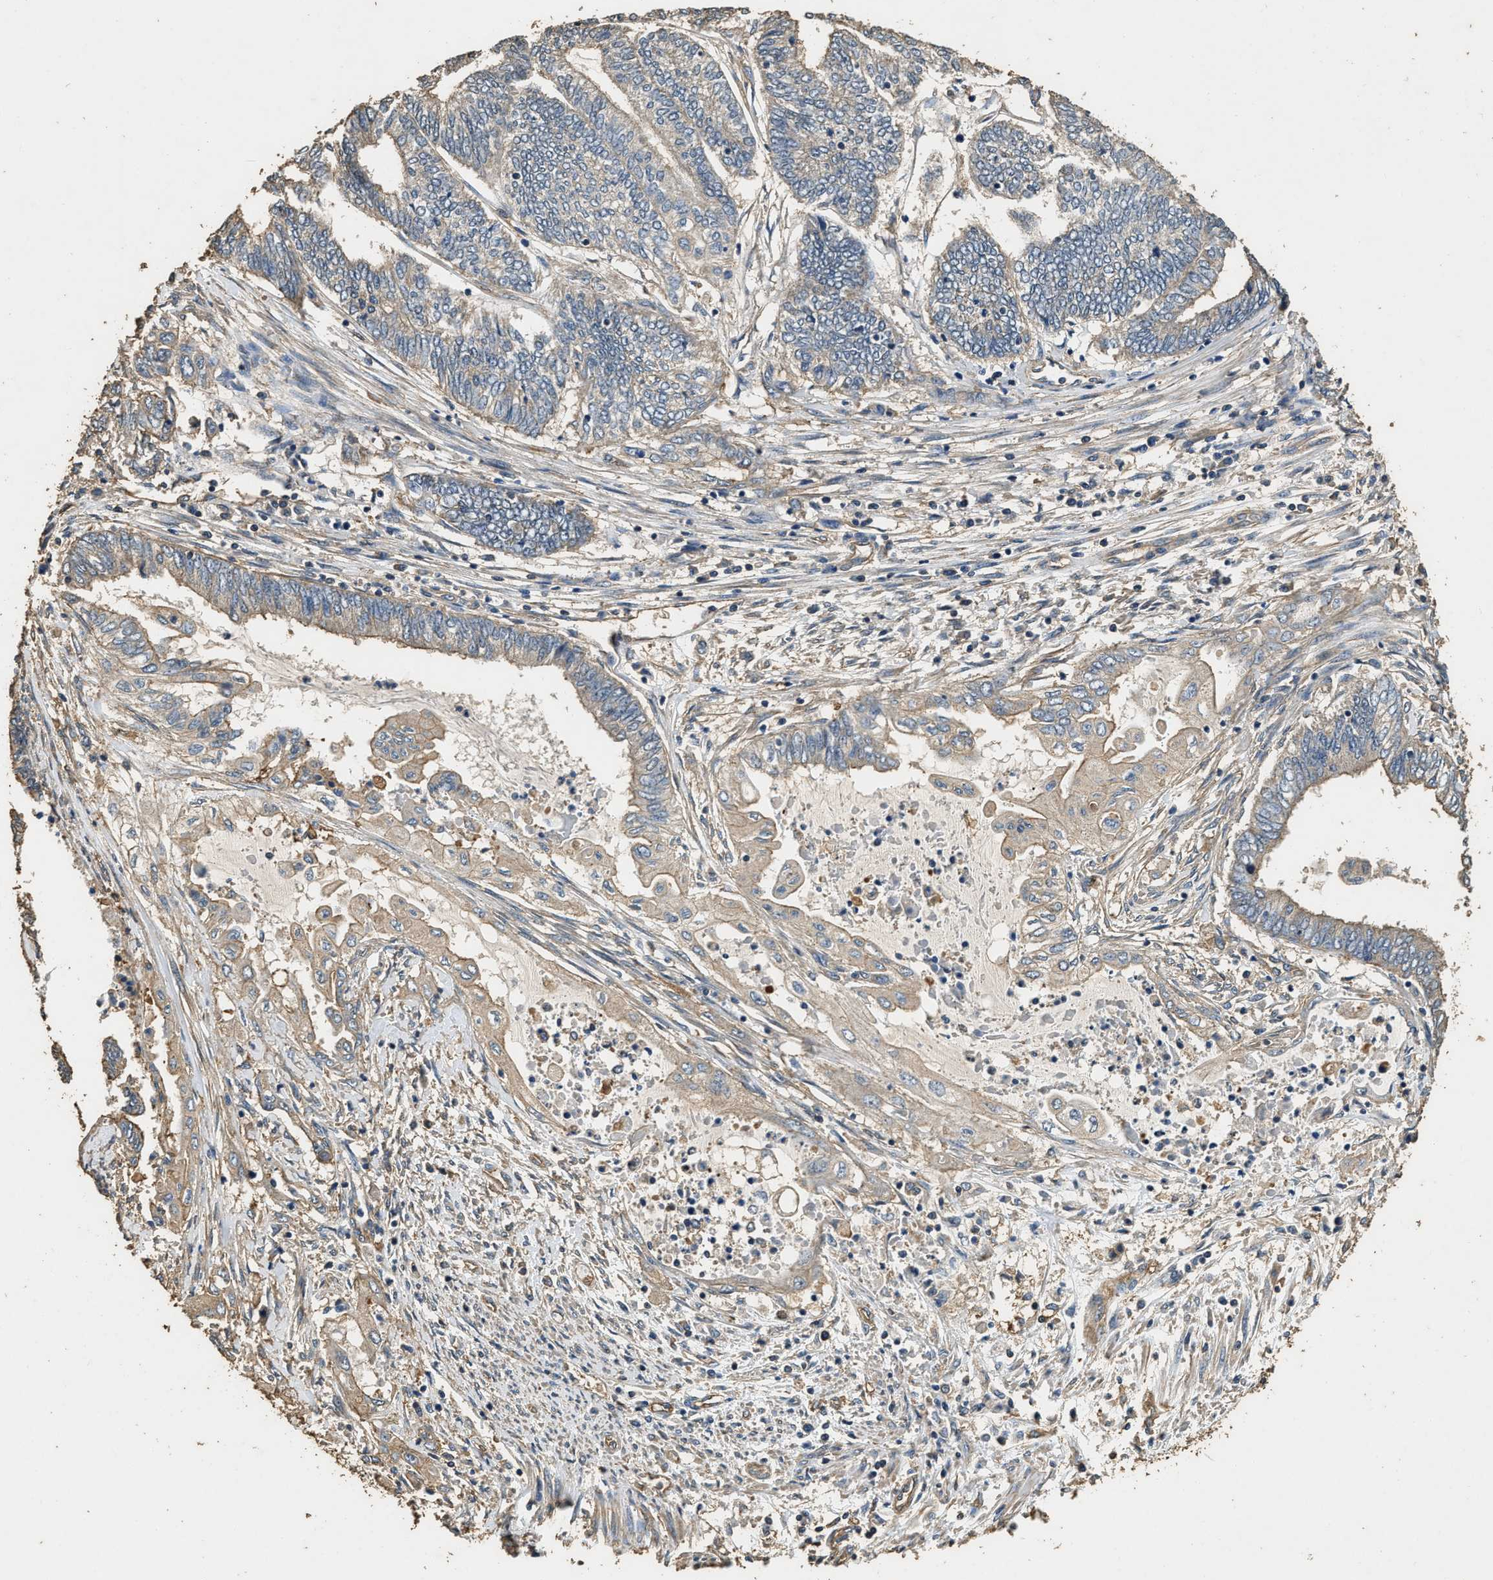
{"staining": {"intensity": "weak", "quantity": "<25%", "location": "cytoplasmic/membranous"}, "tissue": "endometrial cancer", "cell_type": "Tumor cells", "image_type": "cancer", "snomed": [{"axis": "morphology", "description": "Adenocarcinoma, NOS"}, {"axis": "topography", "description": "Uterus"}, {"axis": "topography", "description": "Endometrium"}], "caption": "Immunohistochemistry (IHC) micrograph of human endometrial cancer (adenocarcinoma) stained for a protein (brown), which demonstrates no positivity in tumor cells. The staining was performed using DAB to visualize the protein expression in brown, while the nuclei were stained in blue with hematoxylin (Magnification: 20x).", "gene": "MIB1", "patient": {"sex": "female", "age": 70}}